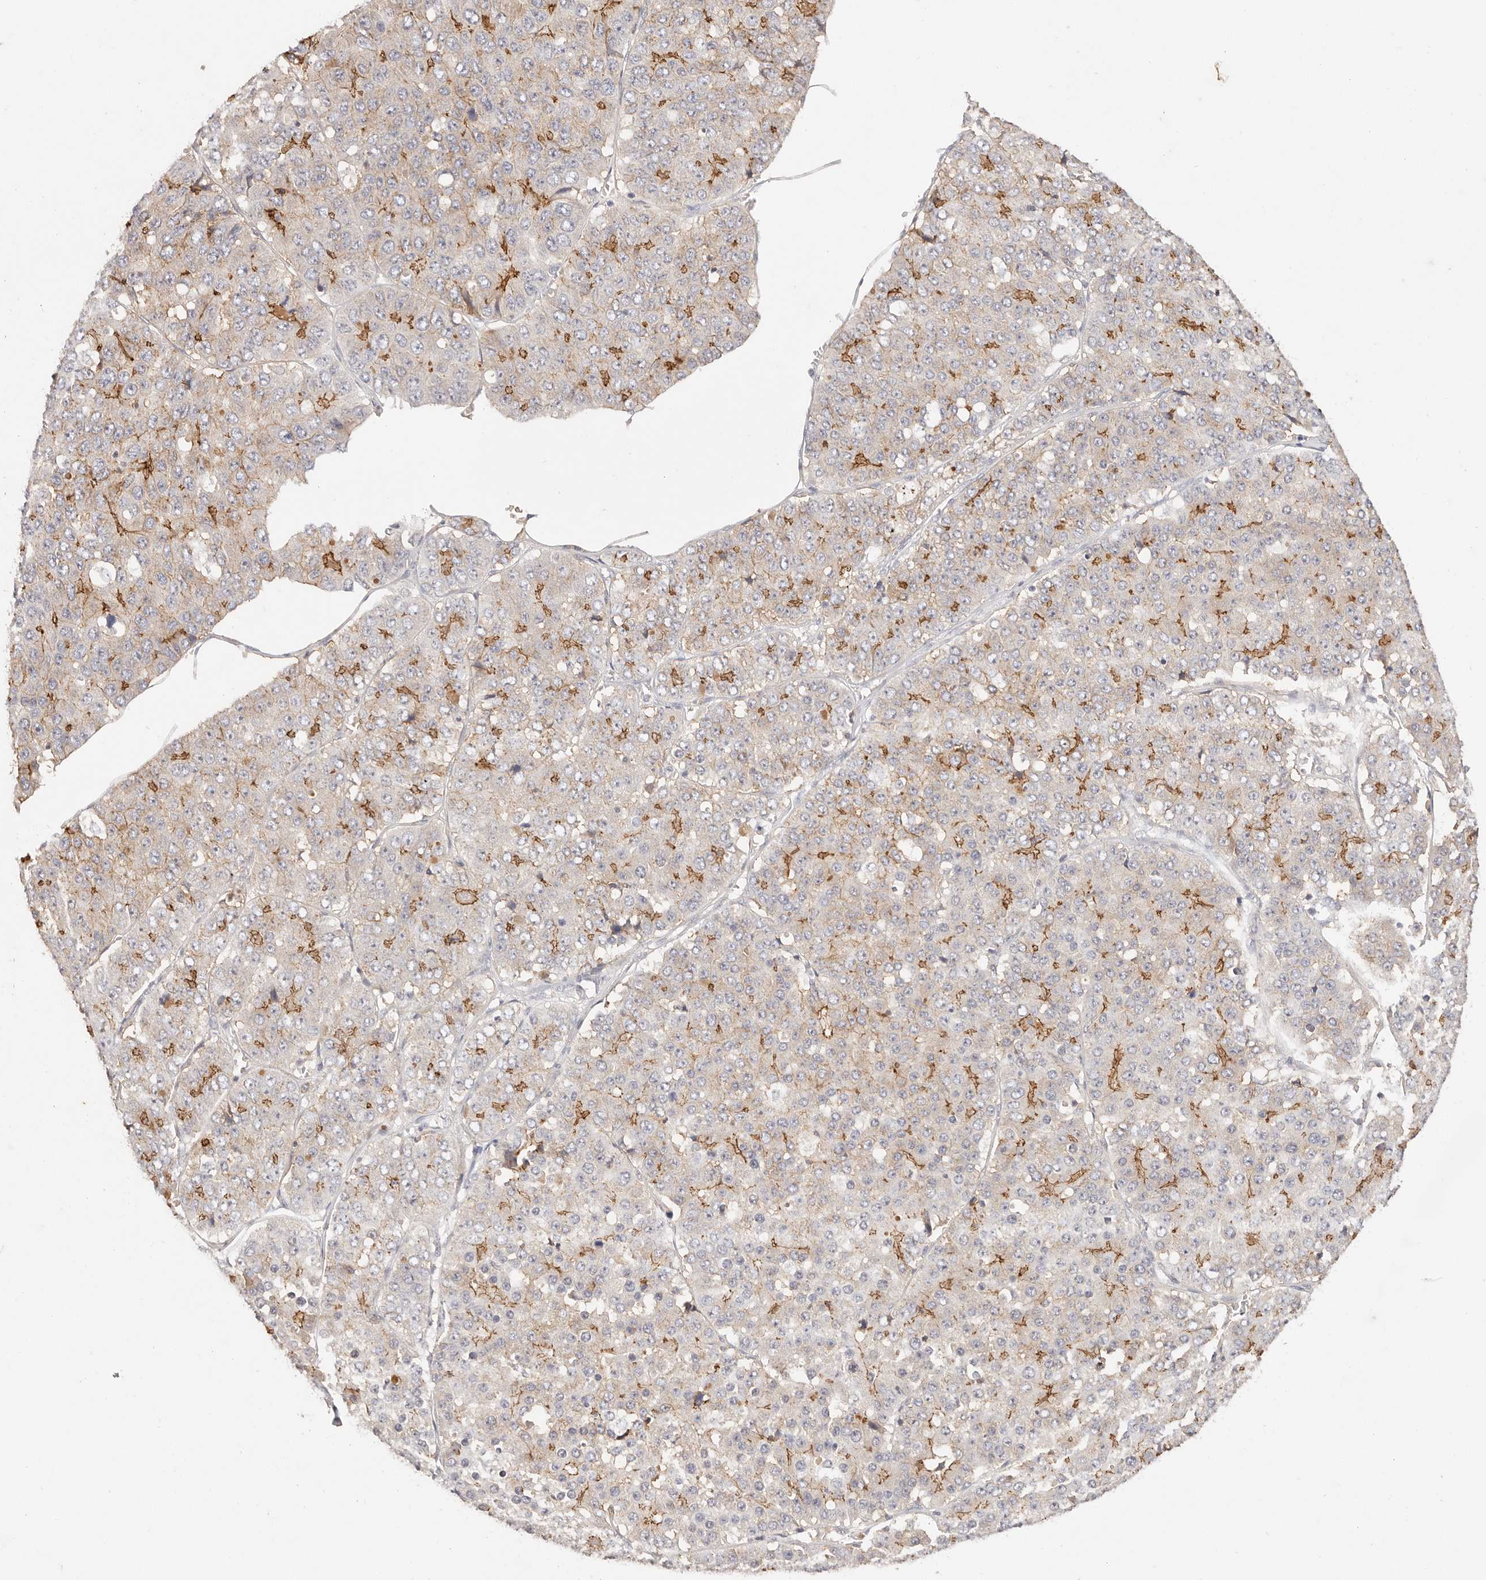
{"staining": {"intensity": "moderate", "quantity": "<25%", "location": "cytoplasmic/membranous"}, "tissue": "pancreatic cancer", "cell_type": "Tumor cells", "image_type": "cancer", "snomed": [{"axis": "morphology", "description": "Adenocarcinoma, NOS"}, {"axis": "topography", "description": "Pancreas"}], "caption": "Immunohistochemical staining of human pancreatic cancer shows moderate cytoplasmic/membranous protein expression in approximately <25% of tumor cells. (DAB IHC, brown staining for protein, blue staining for nuclei).", "gene": "CXADR", "patient": {"sex": "male", "age": 50}}